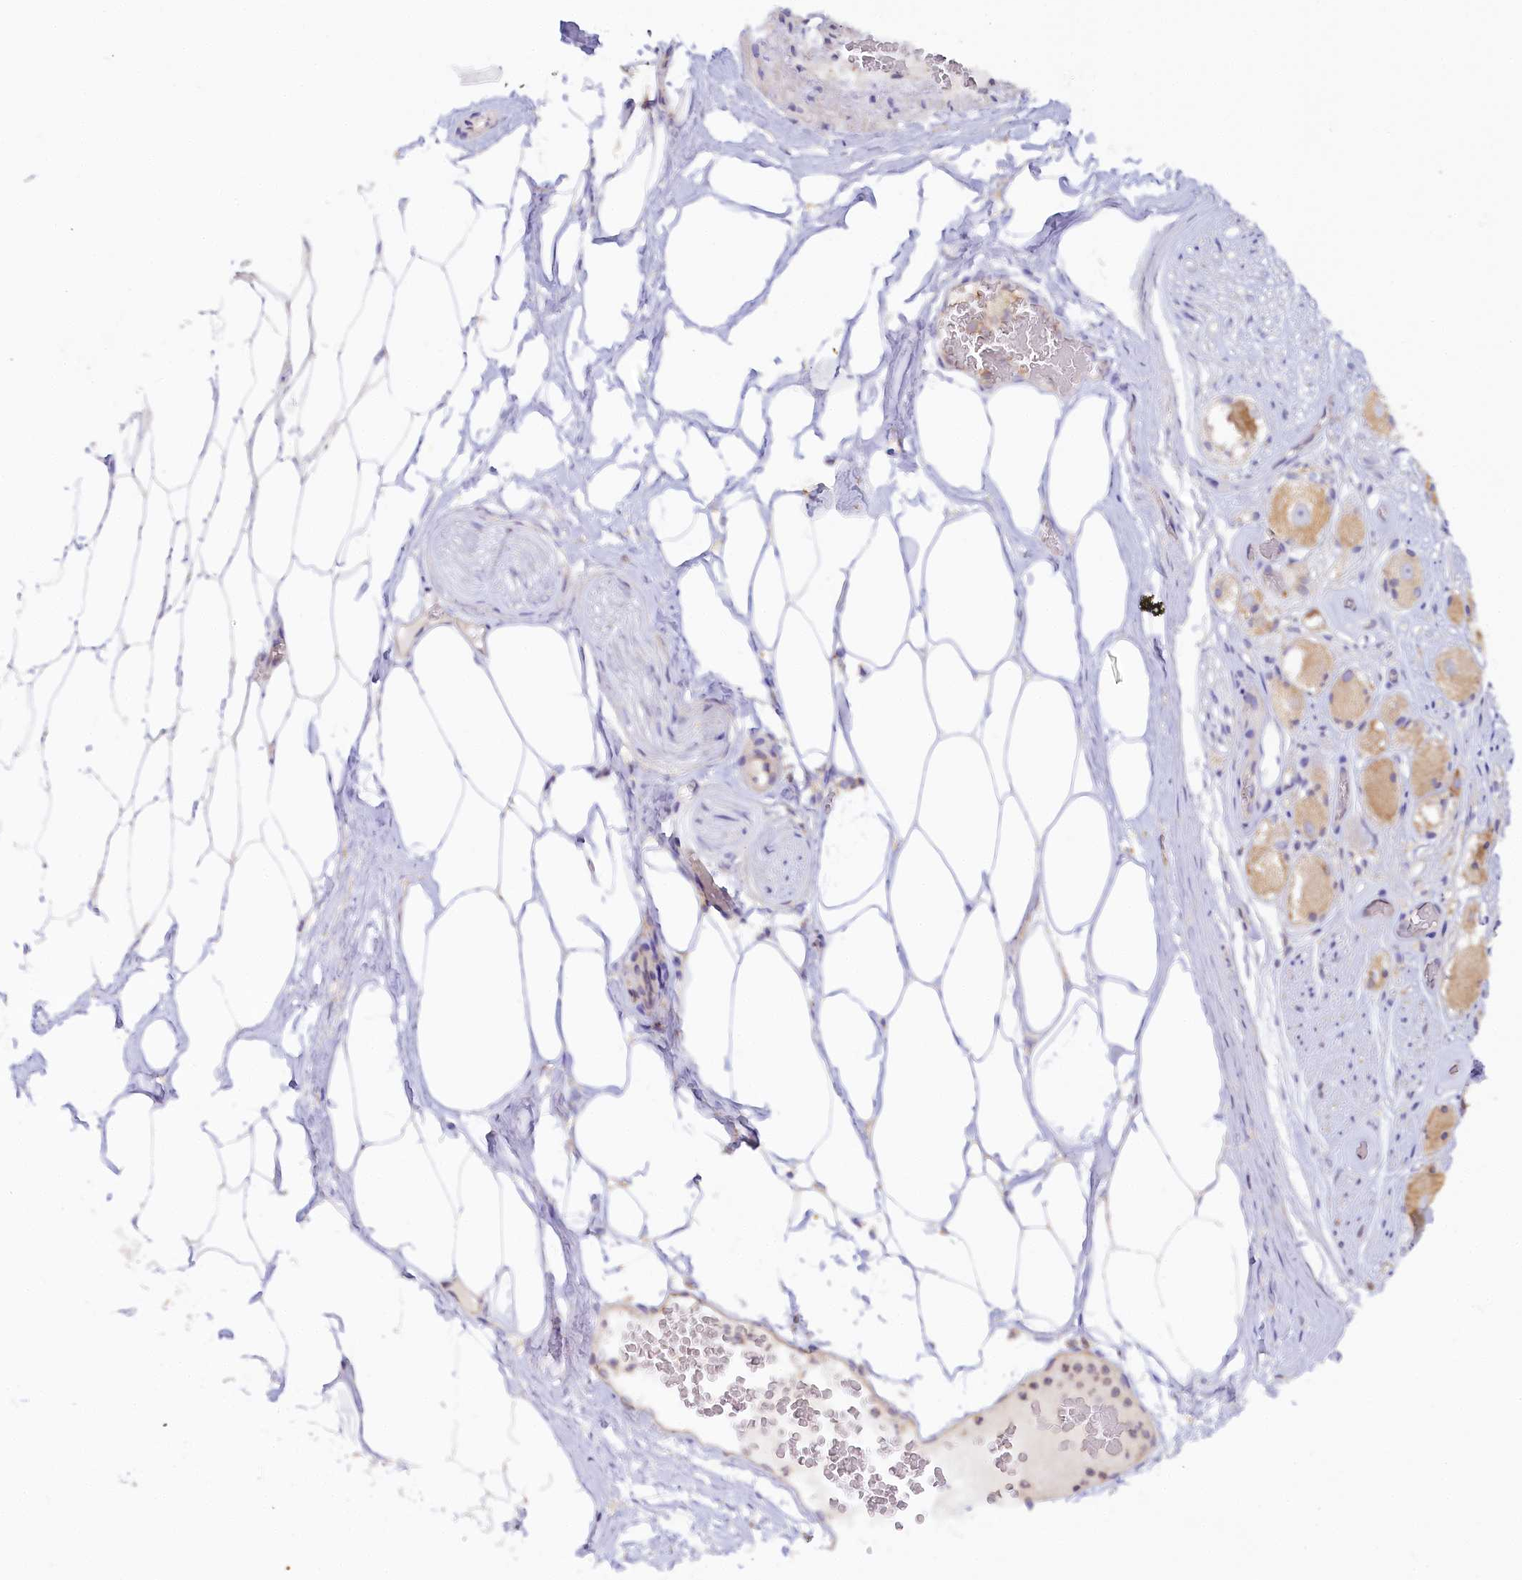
{"staining": {"intensity": "negative", "quantity": "none", "location": "none"}, "tissue": "adipose tissue", "cell_type": "Adipocytes", "image_type": "normal", "snomed": [{"axis": "morphology", "description": "Normal tissue, NOS"}, {"axis": "morphology", "description": "Adenocarcinoma, Low grade"}, {"axis": "topography", "description": "Prostate"}, {"axis": "topography", "description": "Peripheral nerve tissue"}], "caption": "Immunohistochemical staining of benign adipose tissue exhibits no significant expression in adipocytes. (Immunohistochemistry, brightfield microscopy, high magnification).", "gene": "PAIP2", "patient": {"sex": "male", "age": 63}}